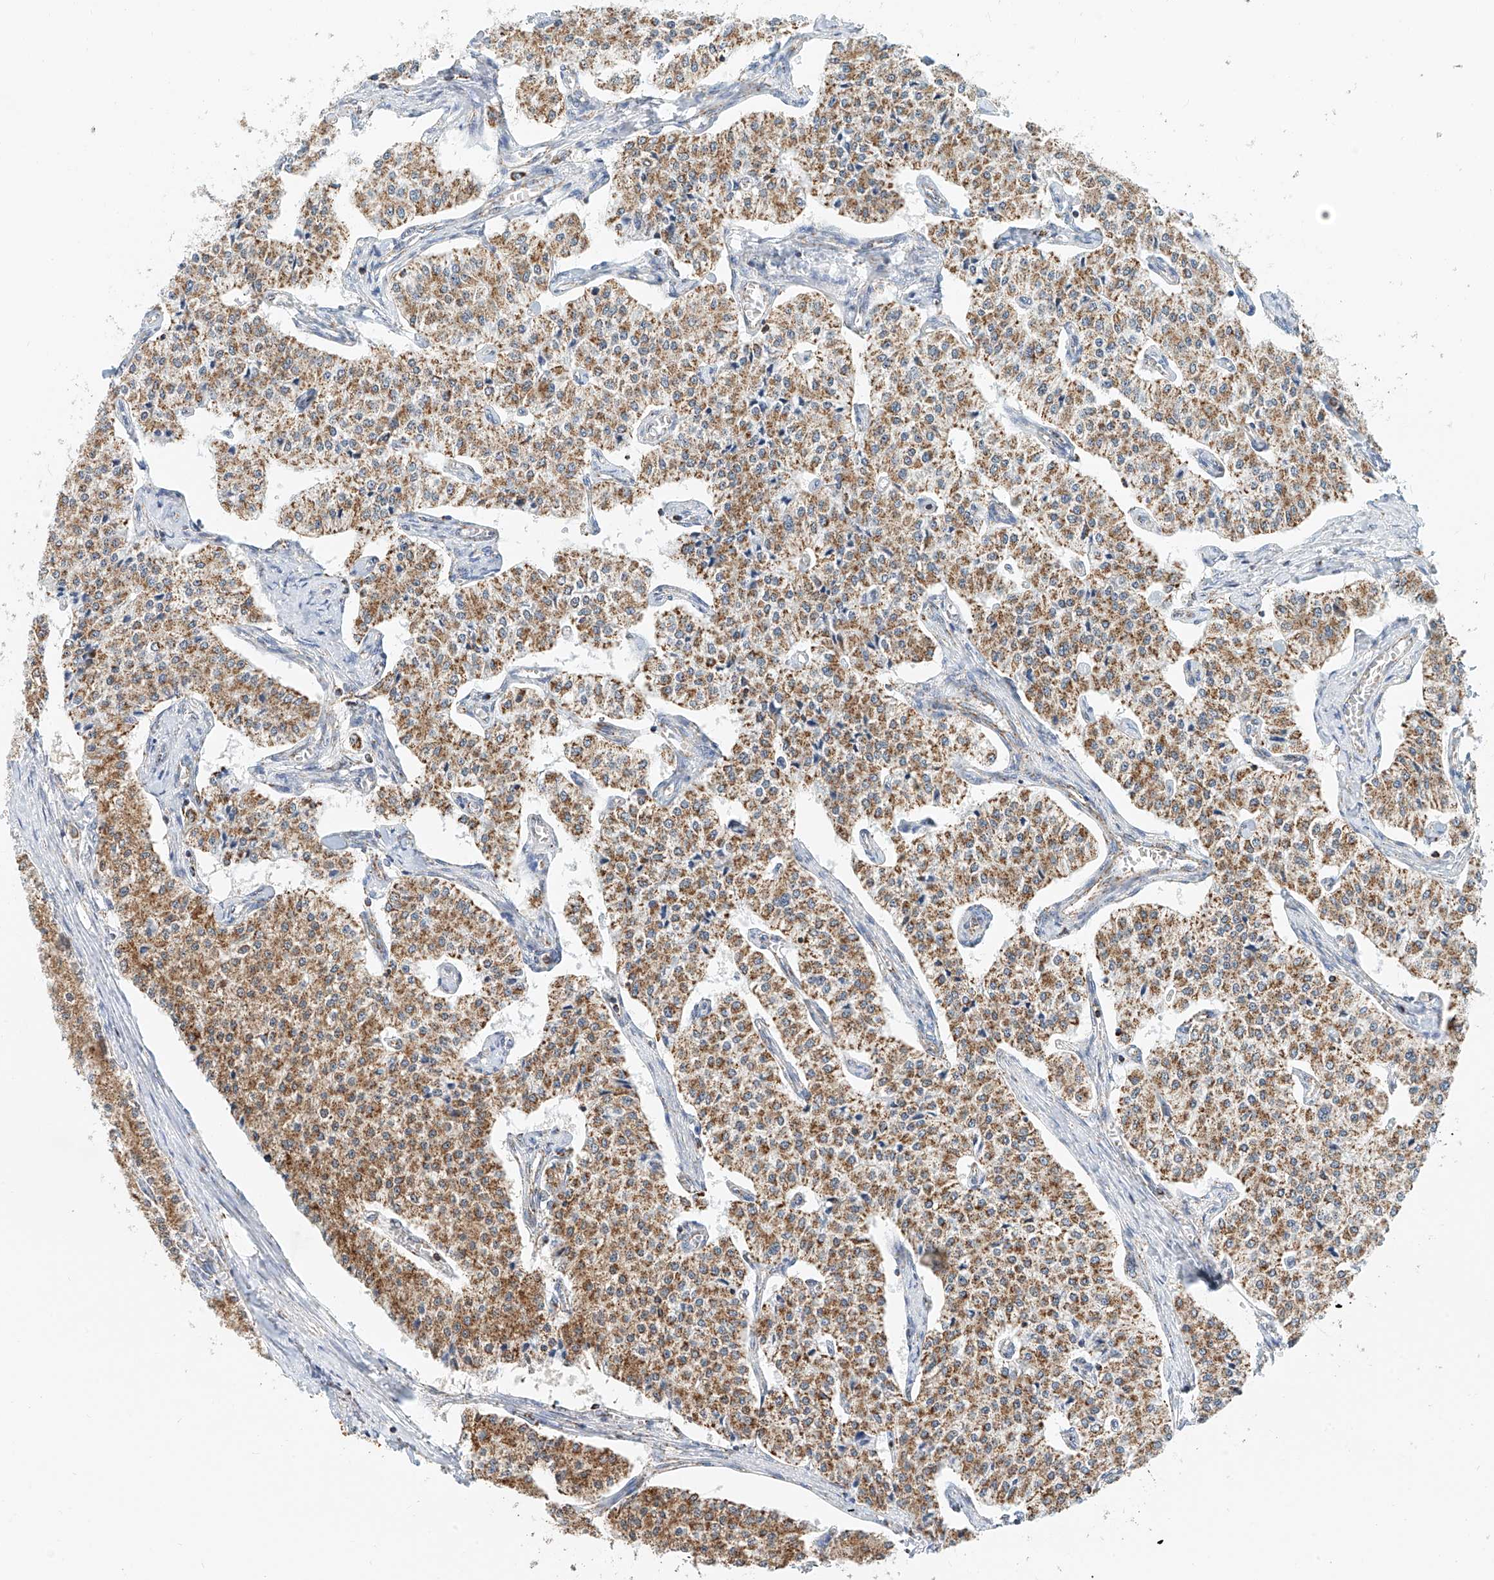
{"staining": {"intensity": "moderate", "quantity": ">75%", "location": "cytoplasmic/membranous"}, "tissue": "carcinoid", "cell_type": "Tumor cells", "image_type": "cancer", "snomed": [{"axis": "morphology", "description": "Carcinoid, malignant, NOS"}, {"axis": "topography", "description": "Colon"}], "caption": "Tumor cells demonstrate medium levels of moderate cytoplasmic/membranous expression in about >75% of cells in human carcinoid.", "gene": "NALCN", "patient": {"sex": "female", "age": 52}}